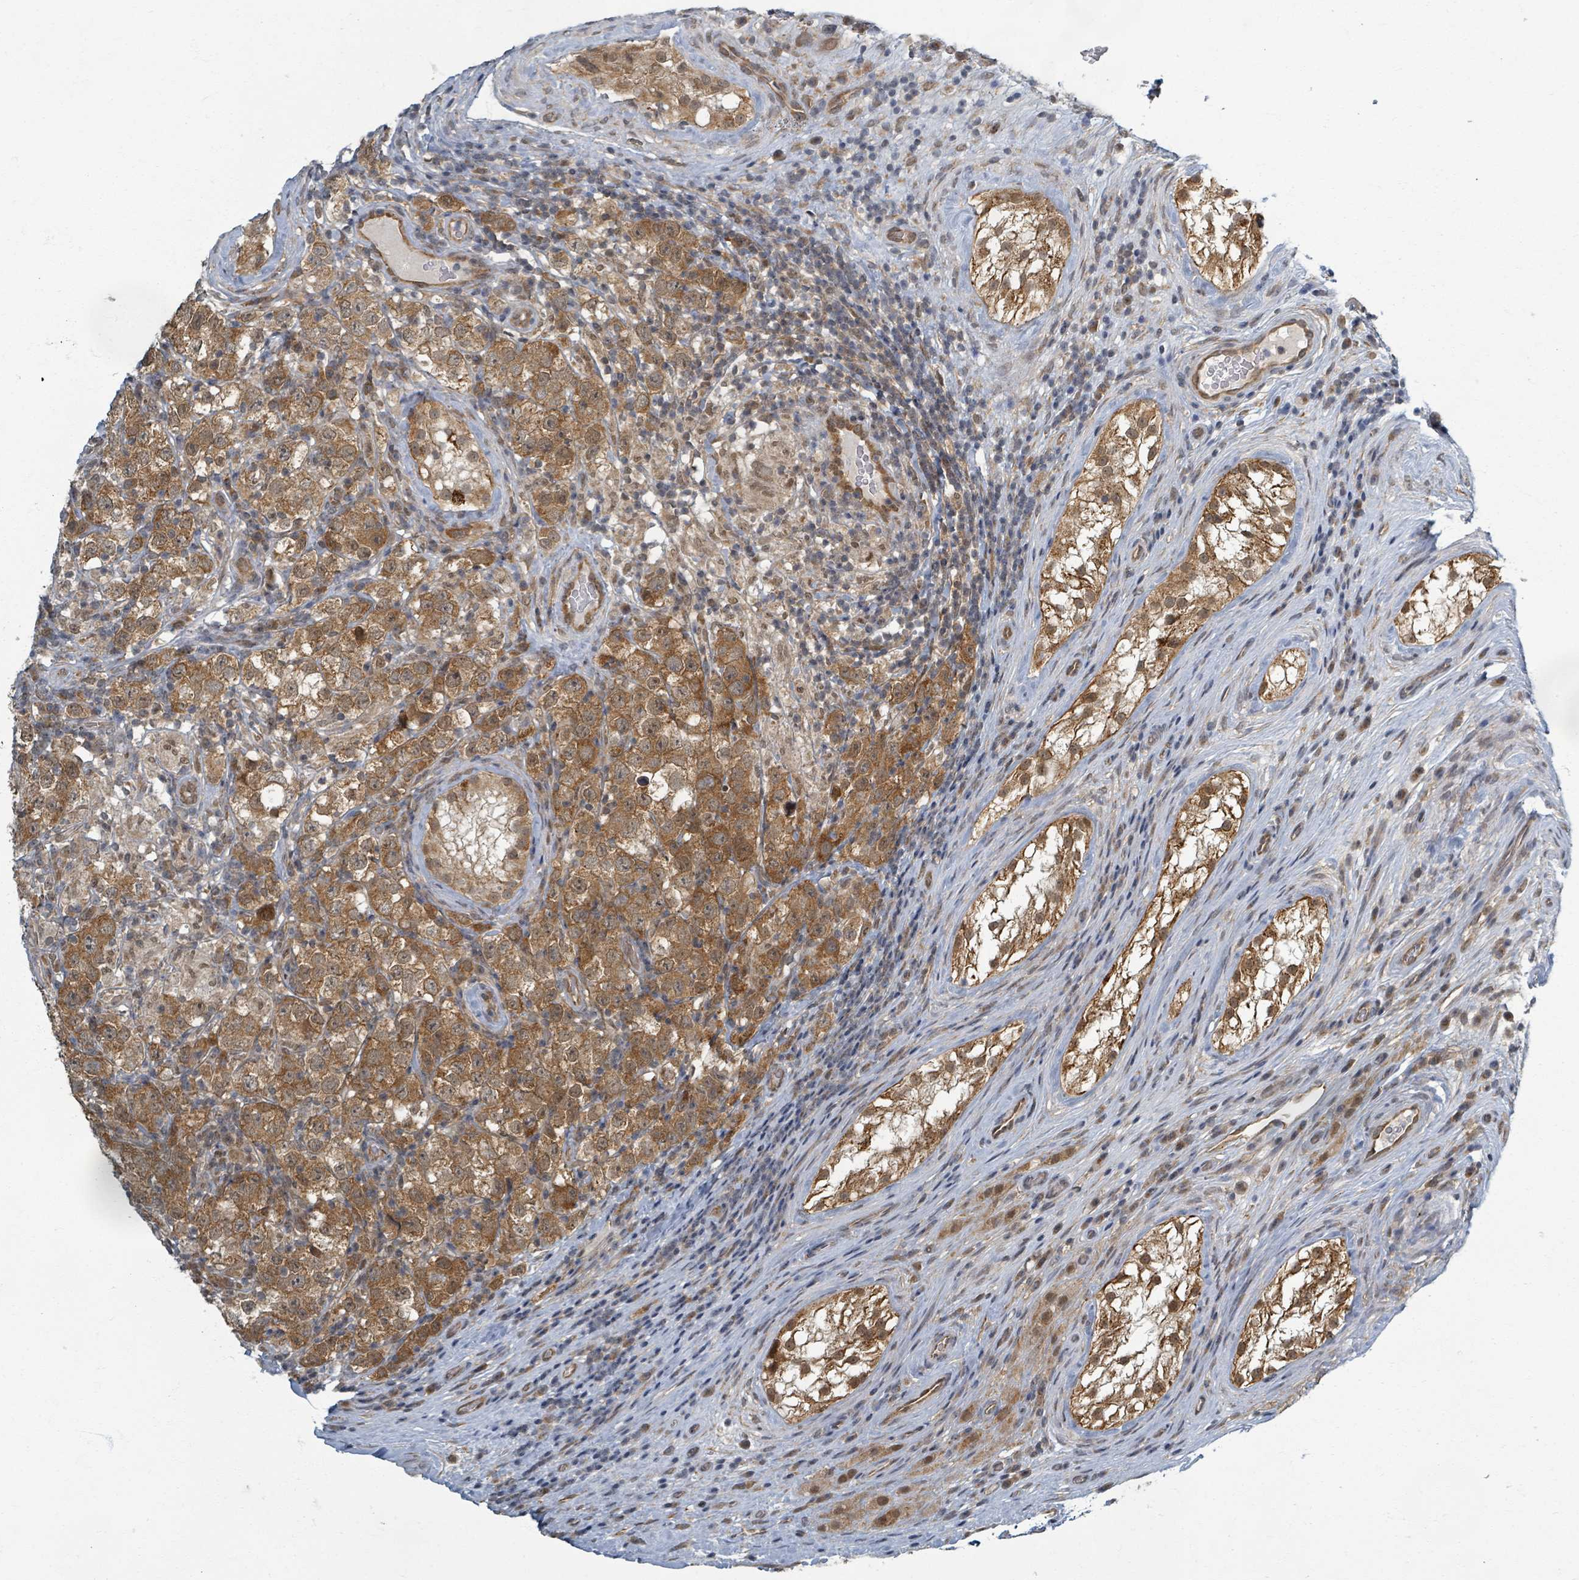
{"staining": {"intensity": "strong", "quantity": ">75%", "location": "cytoplasmic/membranous"}, "tissue": "testis cancer", "cell_type": "Tumor cells", "image_type": "cancer", "snomed": [{"axis": "morphology", "description": "Seminoma, NOS"}, {"axis": "morphology", "description": "Carcinoma, Embryonal, NOS"}, {"axis": "topography", "description": "Testis"}], "caption": "About >75% of tumor cells in human testis cancer (embryonal carcinoma) exhibit strong cytoplasmic/membranous protein staining as visualized by brown immunohistochemical staining.", "gene": "INTS15", "patient": {"sex": "male", "age": 41}}